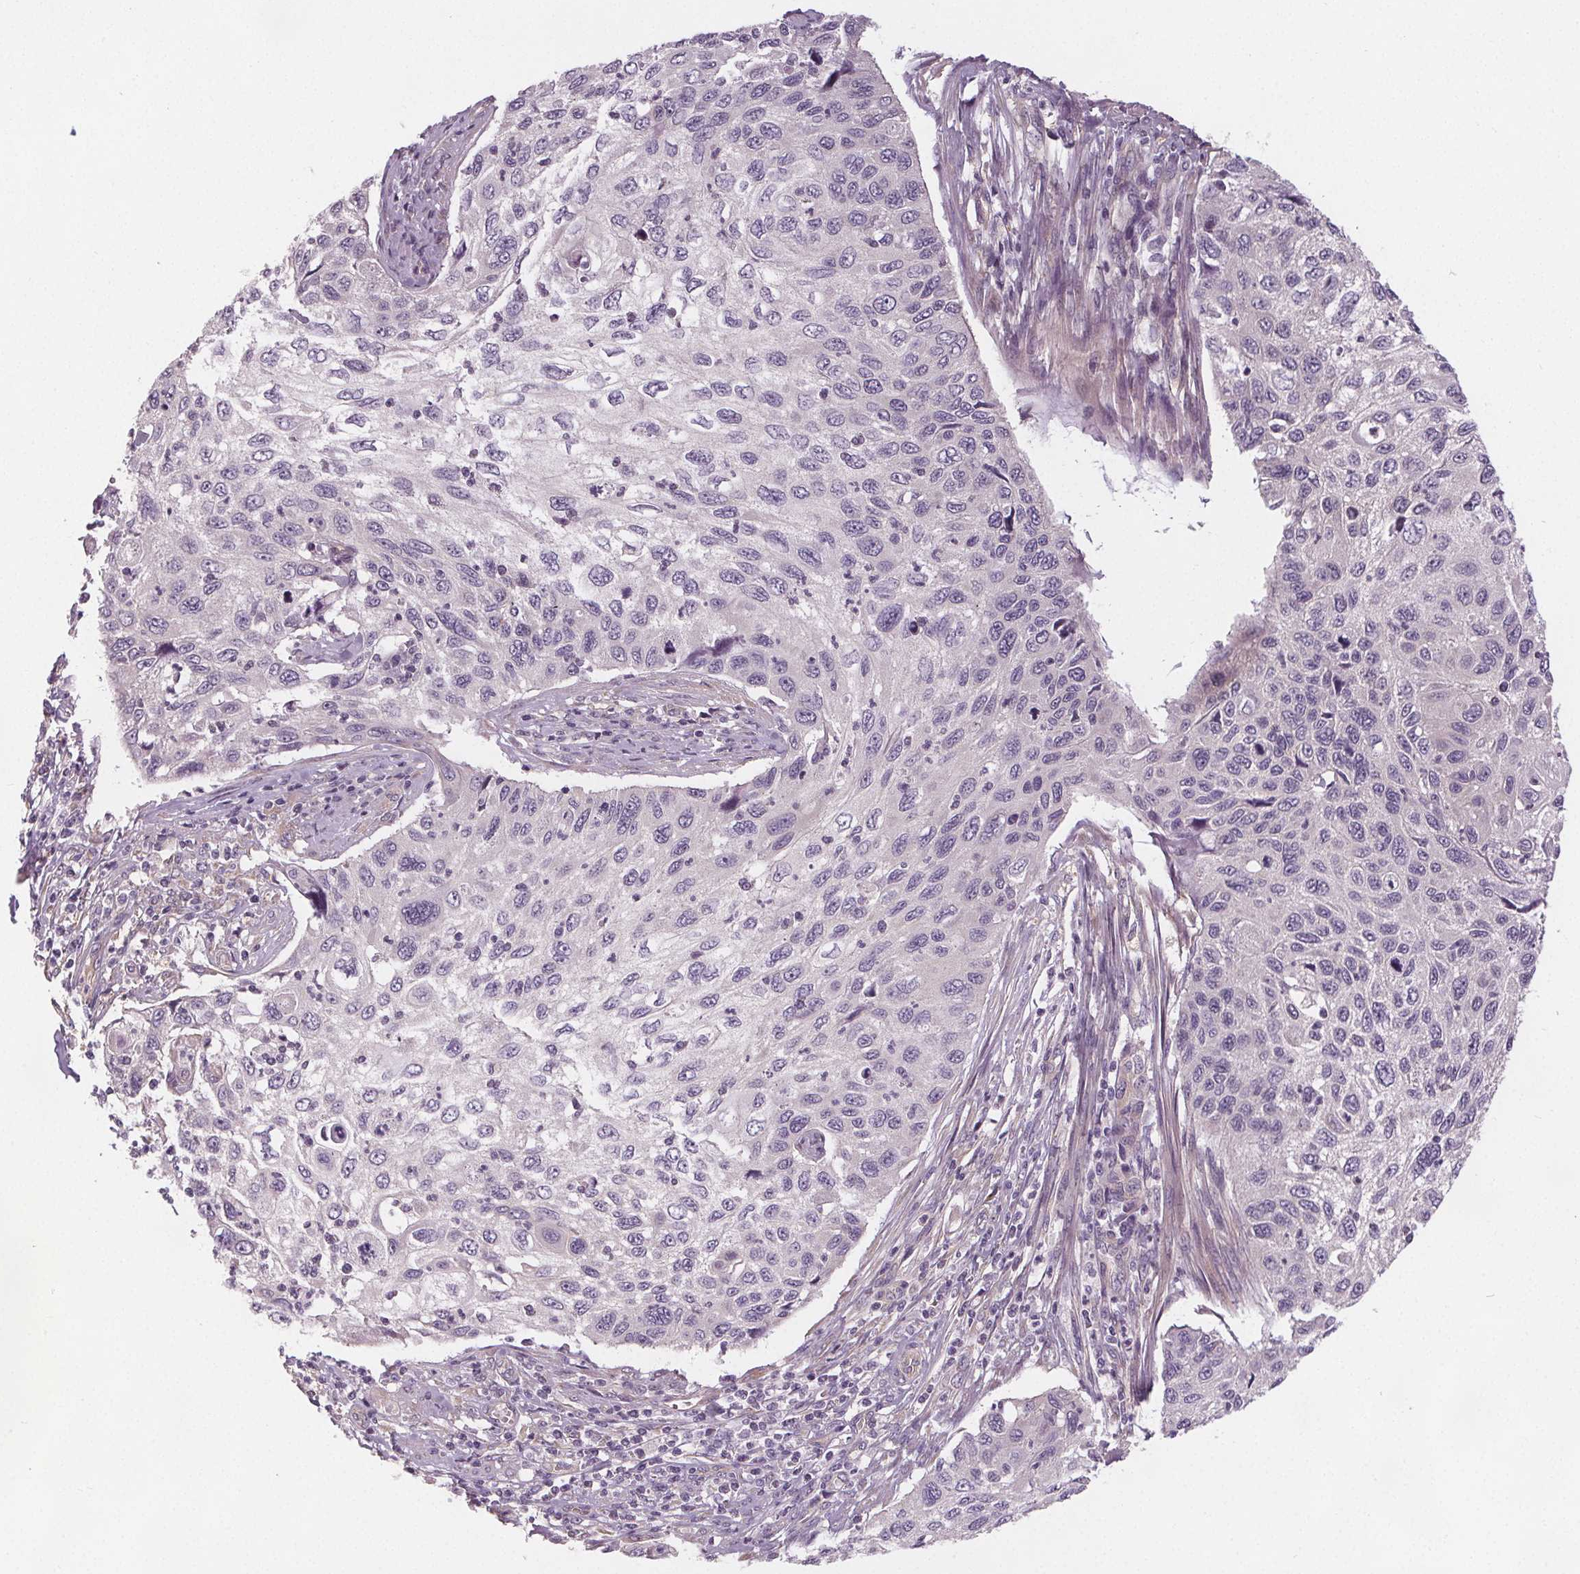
{"staining": {"intensity": "negative", "quantity": "none", "location": "none"}, "tissue": "cervical cancer", "cell_type": "Tumor cells", "image_type": "cancer", "snomed": [{"axis": "morphology", "description": "Squamous cell carcinoma, NOS"}, {"axis": "topography", "description": "Cervix"}], "caption": "High power microscopy image of an immunohistochemistry (IHC) photomicrograph of cervical cancer, revealing no significant positivity in tumor cells.", "gene": "VNN1", "patient": {"sex": "female", "age": 70}}